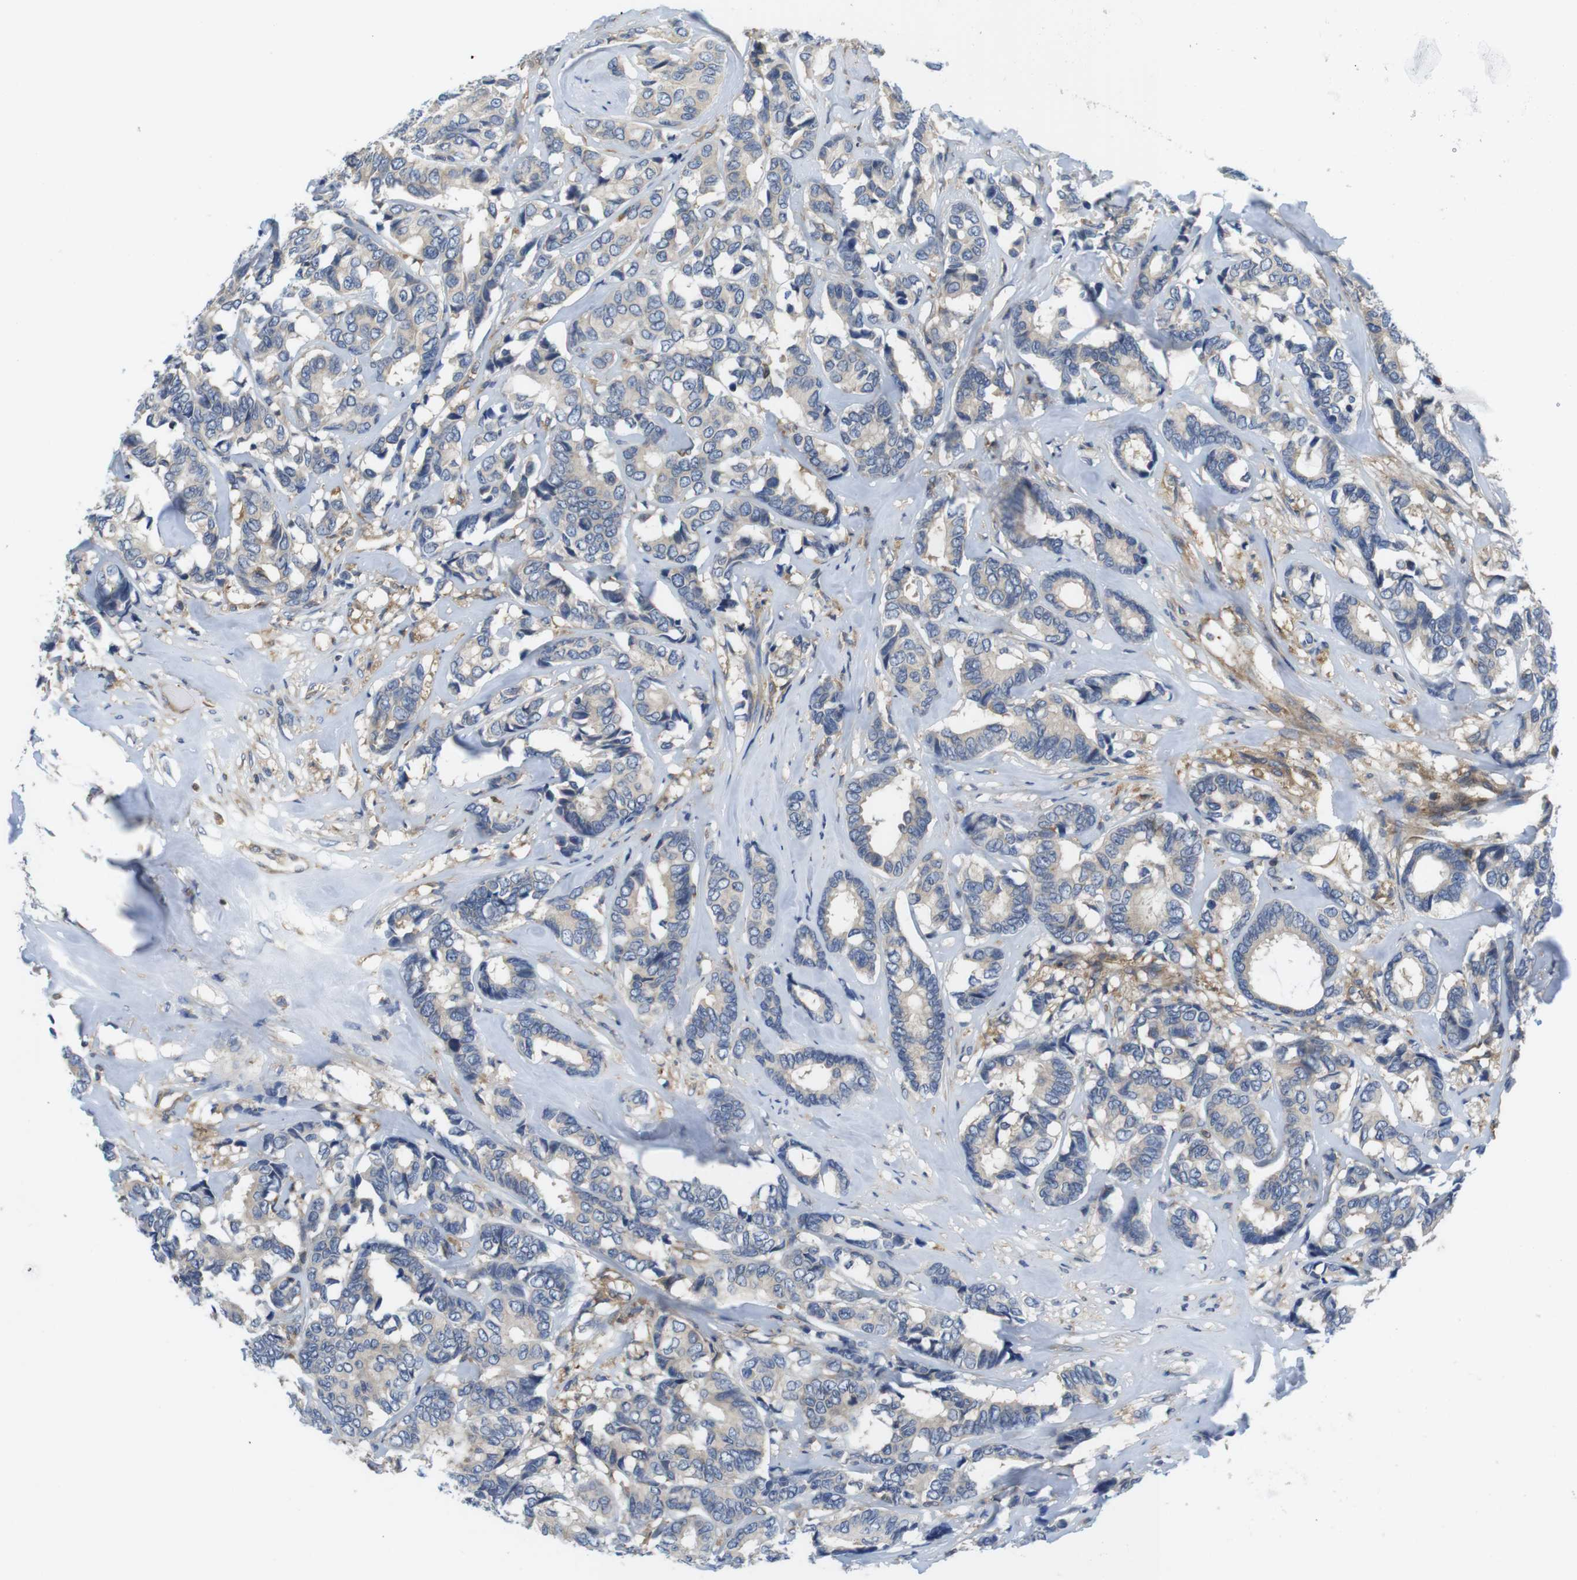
{"staining": {"intensity": "negative", "quantity": "none", "location": "none"}, "tissue": "breast cancer", "cell_type": "Tumor cells", "image_type": "cancer", "snomed": [{"axis": "morphology", "description": "Duct carcinoma"}, {"axis": "topography", "description": "Breast"}], "caption": "Human breast invasive ductal carcinoma stained for a protein using immunohistochemistry (IHC) shows no expression in tumor cells.", "gene": "HERPUD2", "patient": {"sex": "female", "age": 87}}